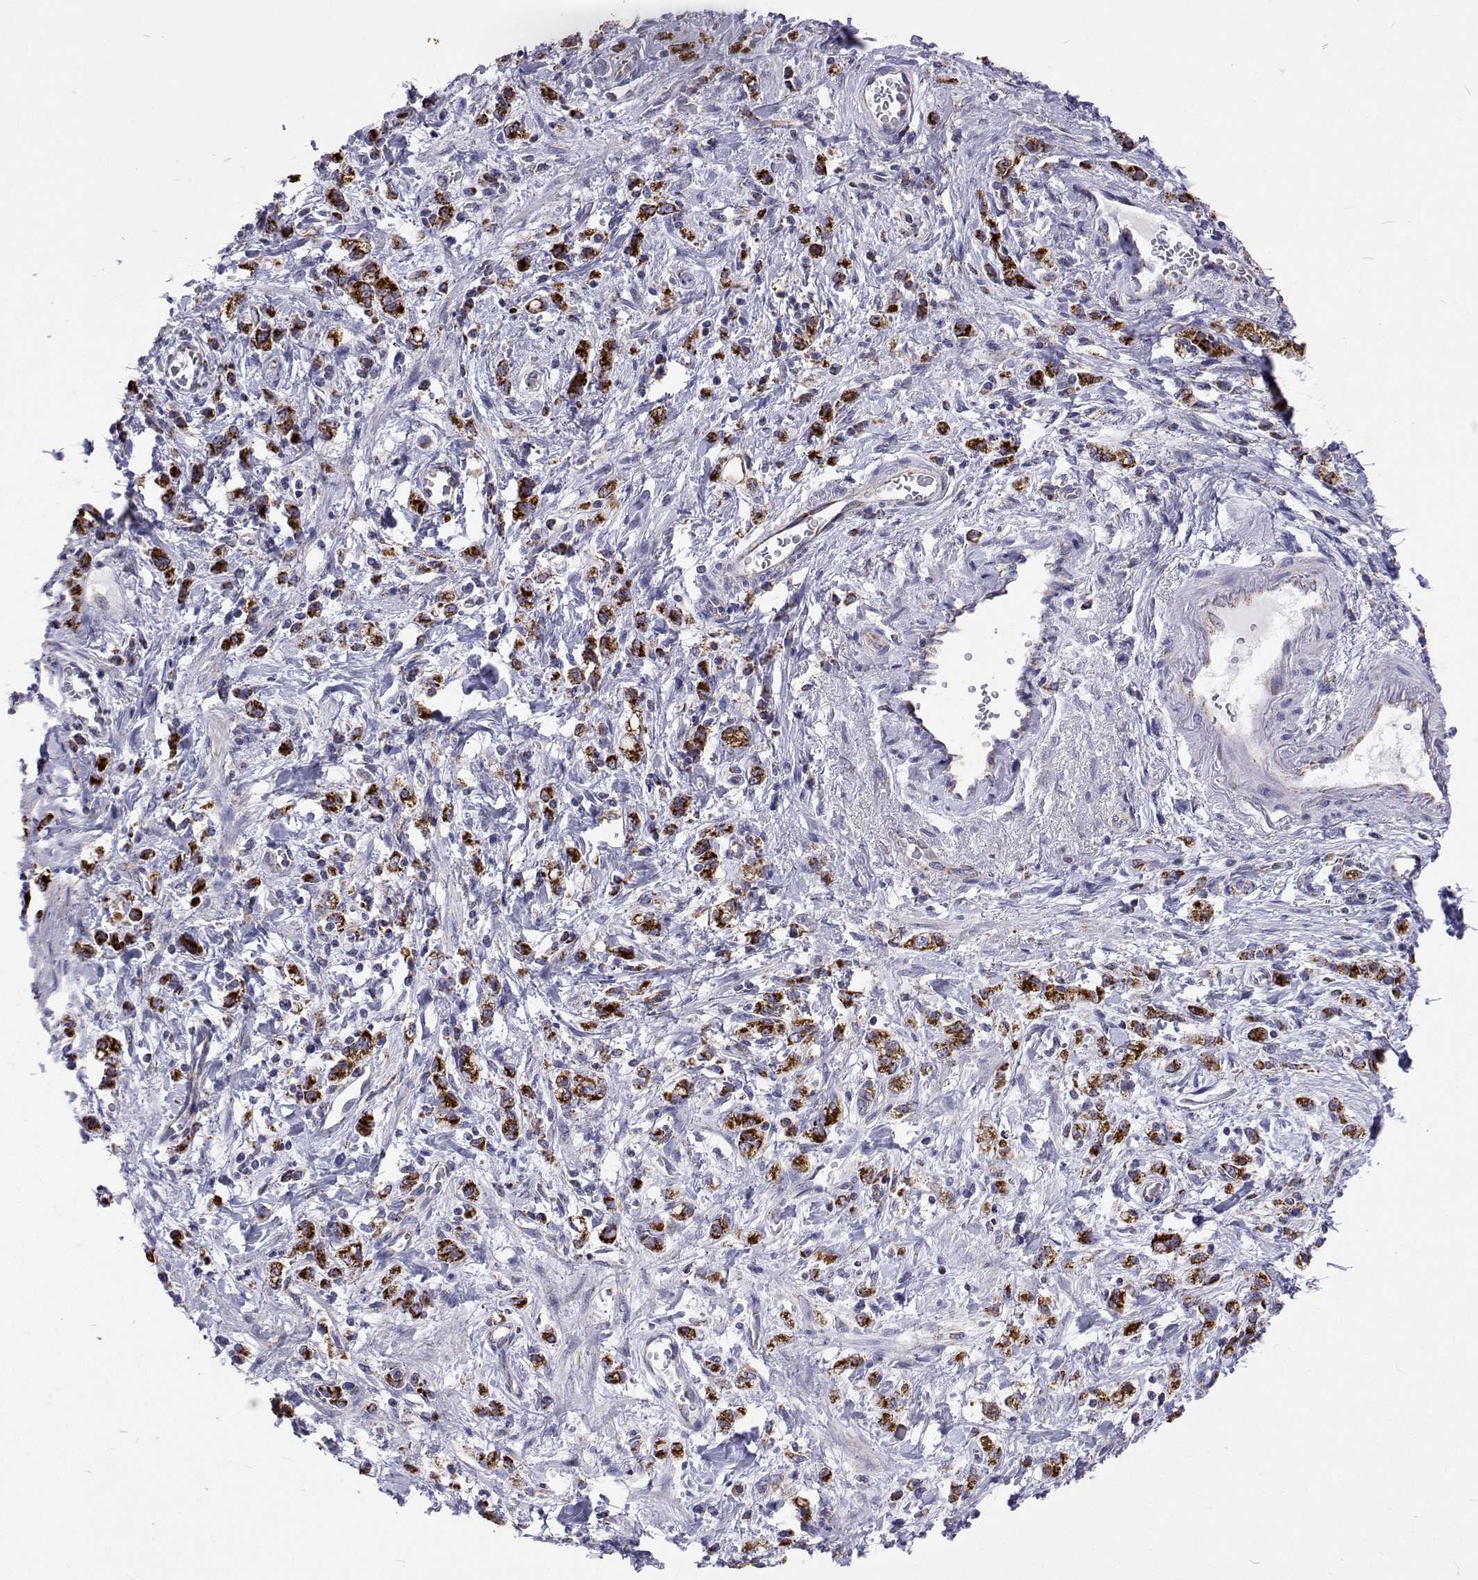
{"staining": {"intensity": "strong", "quantity": ">75%", "location": "cytoplasmic/membranous"}, "tissue": "stomach cancer", "cell_type": "Tumor cells", "image_type": "cancer", "snomed": [{"axis": "morphology", "description": "Adenocarcinoma, NOS"}, {"axis": "topography", "description": "Stomach"}], "caption": "Human adenocarcinoma (stomach) stained with a brown dye shows strong cytoplasmic/membranous positive staining in about >75% of tumor cells.", "gene": "MCCC2", "patient": {"sex": "male", "age": 77}}